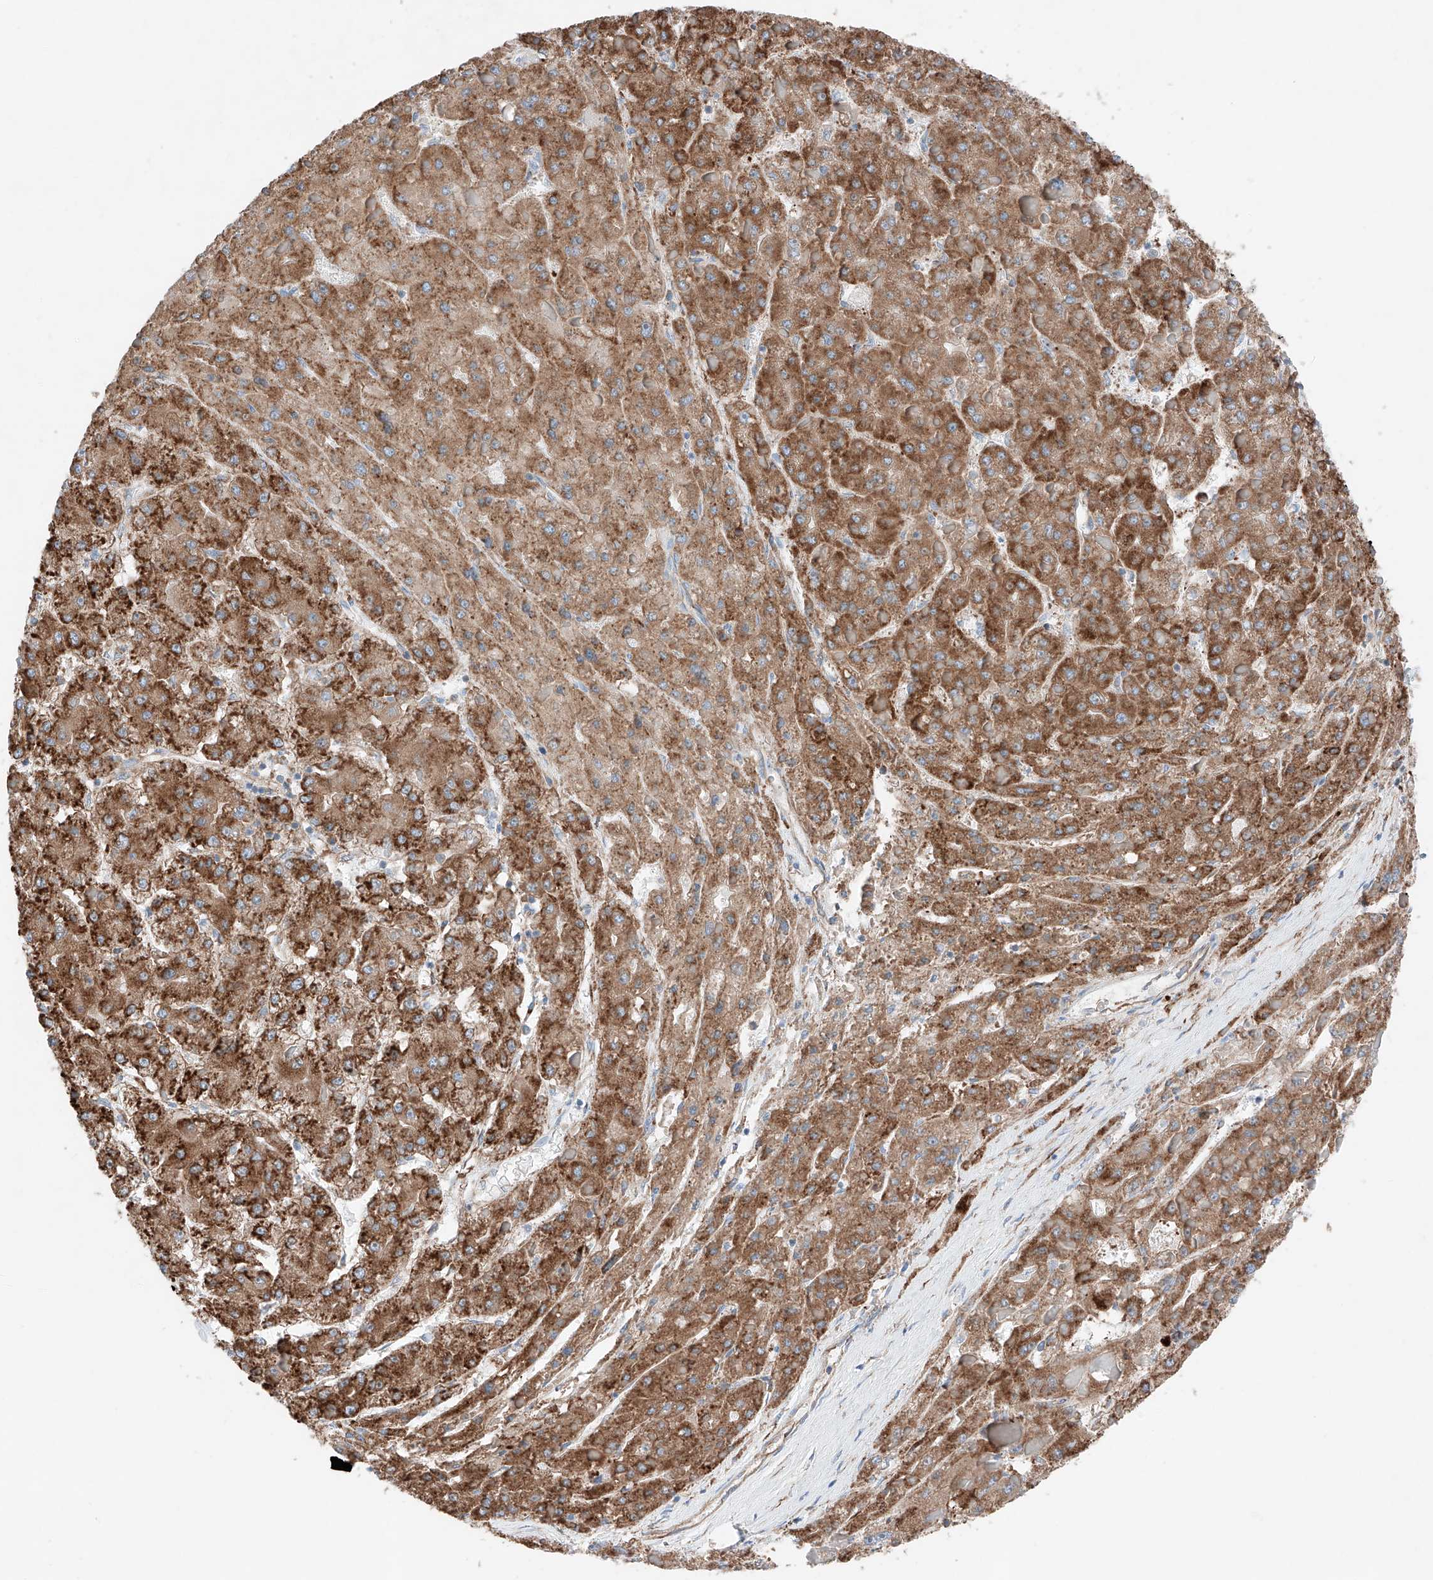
{"staining": {"intensity": "strong", "quantity": ">75%", "location": "cytoplasmic/membranous"}, "tissue": "liver cancer", "cell_type": "Tumor cells", "image_type": "cancer", "snomed": [{"axis": "morphology", "description": "Carcinoma, Hepatocellular, NOS"}, {"axis": "topography", "description": "Liver"}], "caption": "Strong cytoplasmic/membranous protein positivity is seen in approximately >75% of tumor cells in hepatocellular carcinoma (liver).", "gene": "CRELD1", "patient": {"sex": "female", "age": 73}}